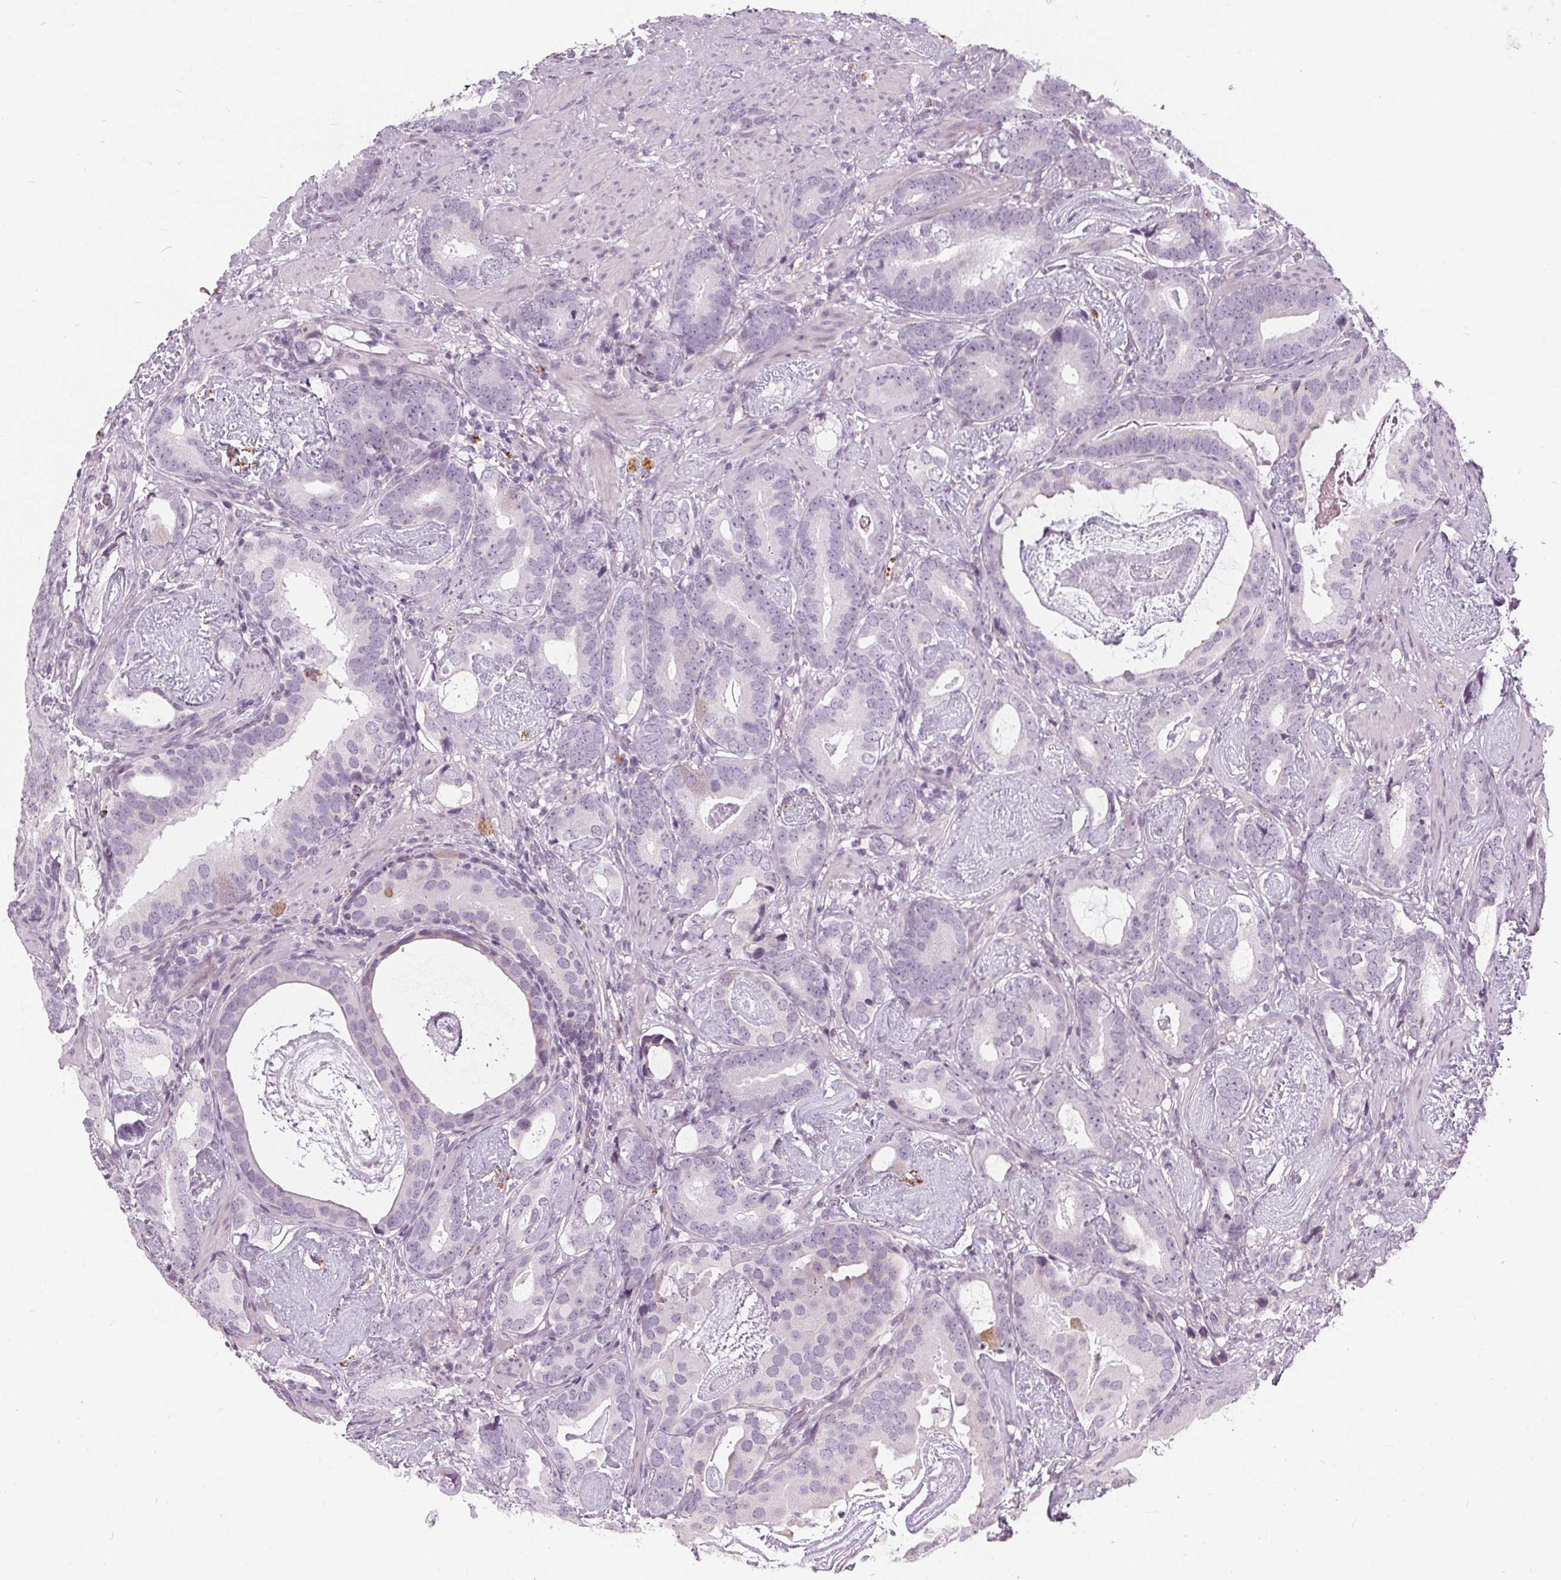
{"staining": {"intensity": "negative", "quantity": "none", "location": "none"}, "tissue": "prostate cancer", "cell_type": "Tumor cells", "image_type": "cancer", "snomed": [{"axis": "morphology", "description": "Adenocarcinoma, Low grade"}, {"axis": "topography", "description": "Prostate and seminal vesicle, NOS"}], "caption": "The immunohistochemistry (IHC) image has no significant positivity in tumor cells of prostate cancer tissue. (DAB (3,3'-diaminobenzidine) immunohistochemistry (IHC) with hematoxylin counter stain).", "gene": "HOPX", "patient": {"sex": "male", "age": 71}}